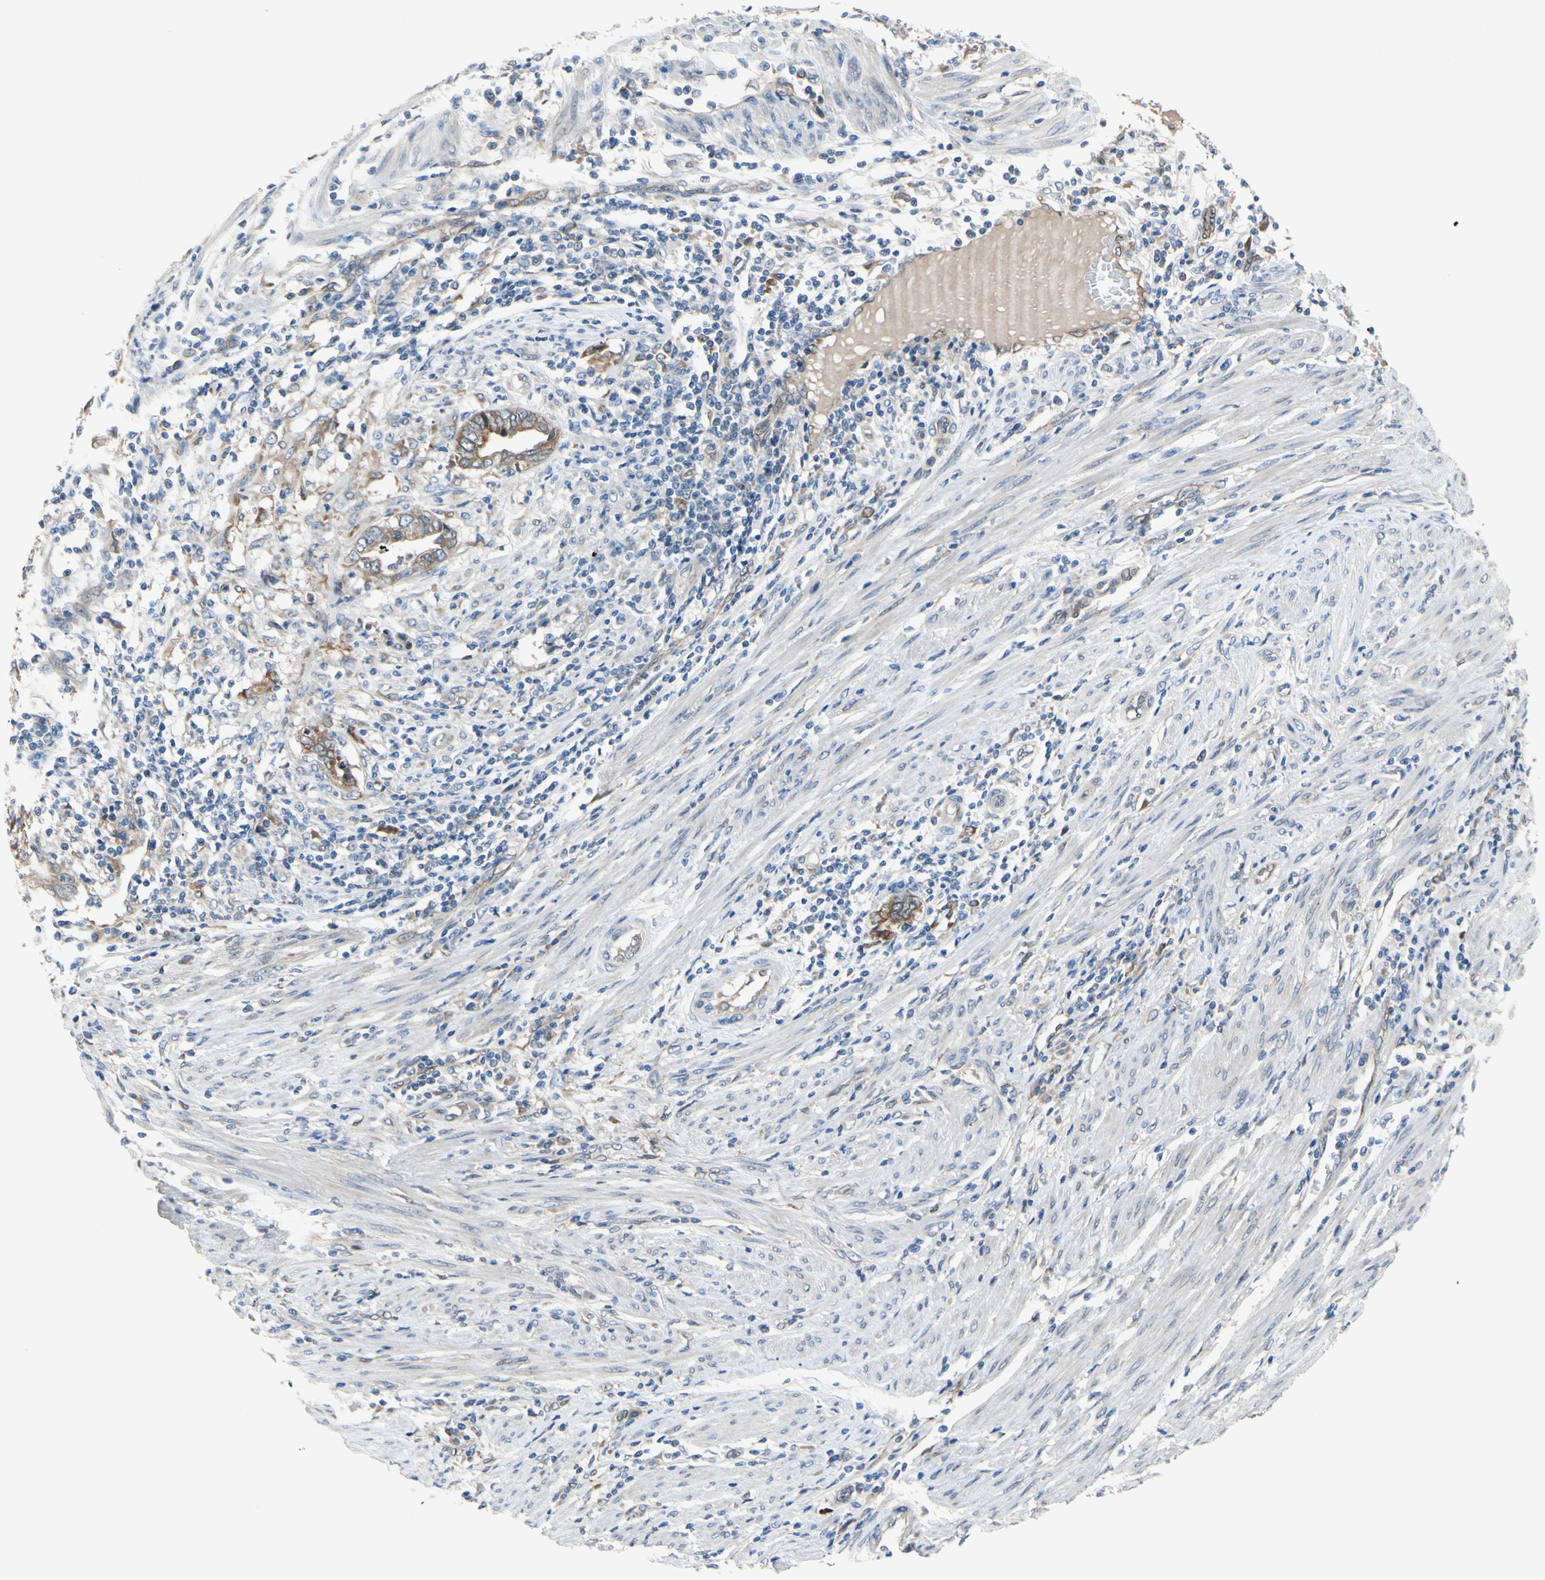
{"staining": {"intensity": "moderate", "quantity": ">75%", "location": "cytoplasmic/membranous"}, "tissue": "endometrial cancer", "cell_type": "Tumor cells", "image_type": "cancer", "snomed": [{"axis": "morphology", "description": "Adenocarcinoma, NOS"}, {"axis": "topography", "description": "Uterus"}, {"axis": "topography", "description": "Endometrium"}], "caption": "Moderate cytoplasmic/membranous positivity is seen in about >75% of tumor cells in endometrial adenocarcinoma.", "gene": "PRXL2A", "patient": {"sex": "female", "age": 70}}